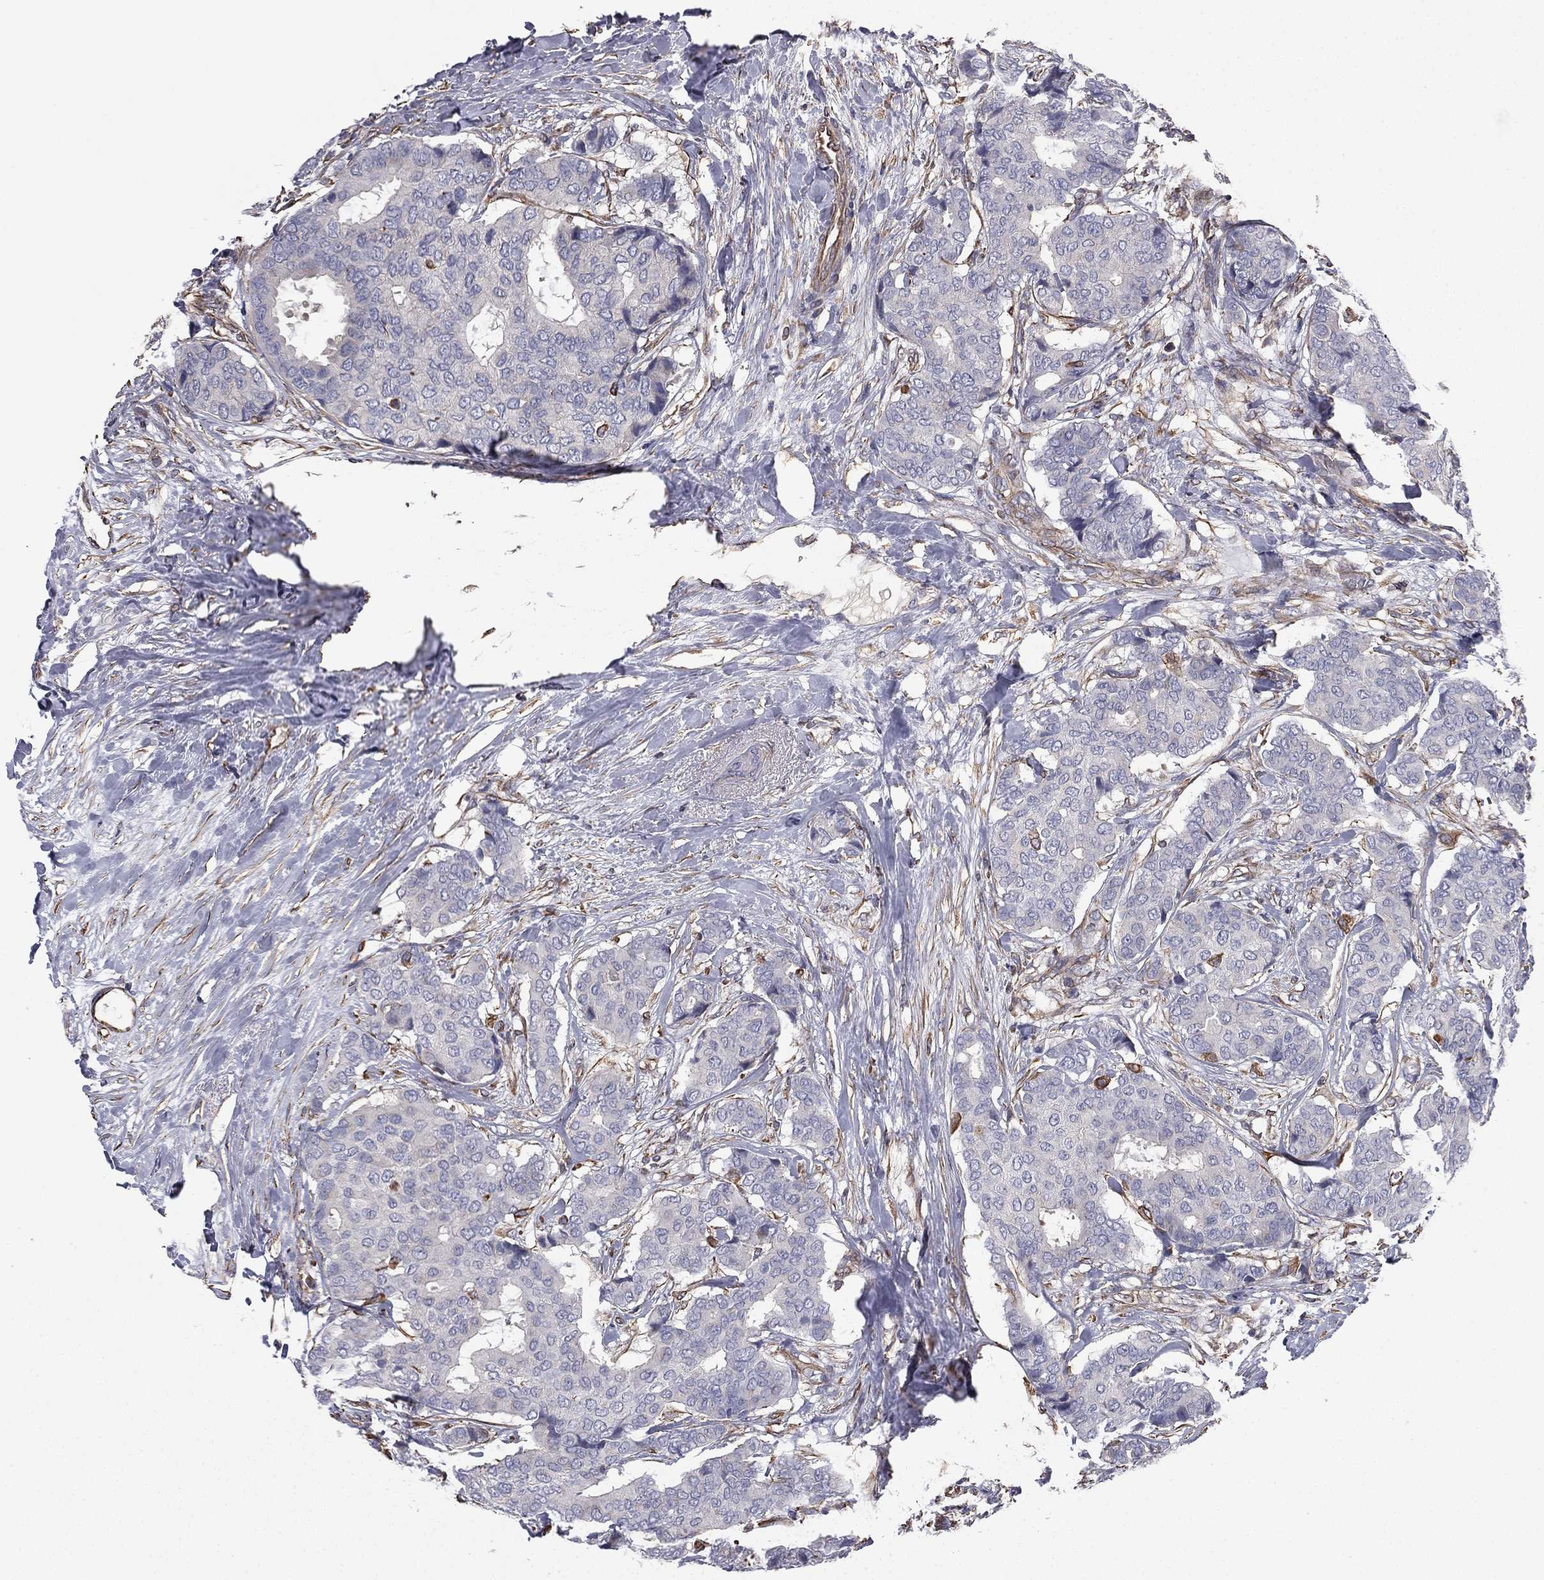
{"staining": {"intensity": "negative", "quantity": "none", "location": "none"}, "tissue": "breast cancer", "cell_type": "Tumor cells", "image_type": "cancer", "snomed": [{"axis": "morphology", "description": "Duct carcinoma"}, {"axis": "topography", "description": "Breast"}], "caption": "A high-resolution histopathology image shows immunohistochemistry staining of breast cancer, which exhibits no significant expression in tumor cells.", "gene": "SCUBE1", "patient": {"sex": "female", "age": 75}}